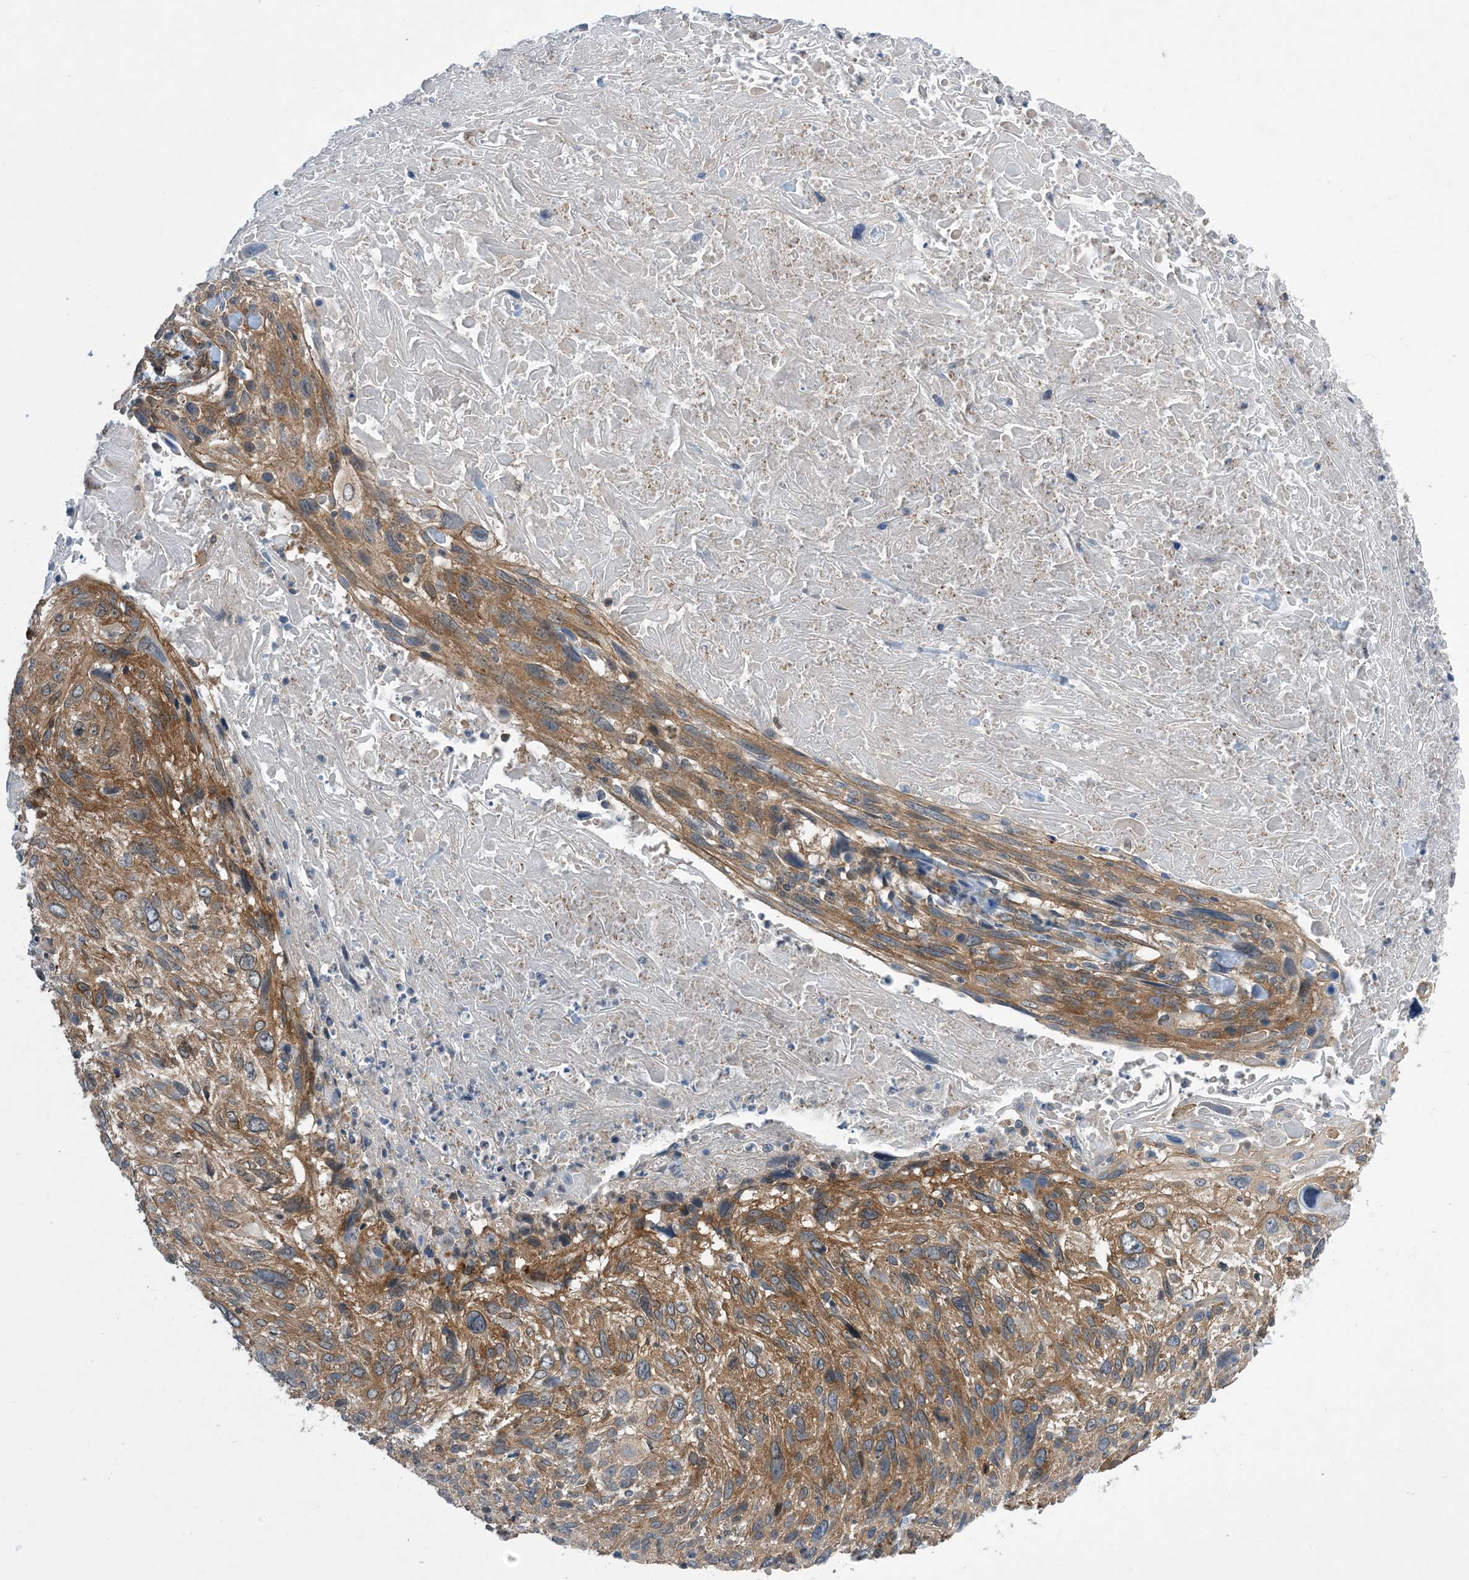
{"staining": {"intensity": "moderate", "quantity": ">75%", "location": "cytoplasmic/membranous"}, "tissue": "cervical cancer", "cell_type": "Tumor cells", "image_type": "cancer", "snomed": [{"axis": "morphology", "description": "Squamous cell carcinoma, NOS"}, {"axis": "topography", "description": "Cervix"}], "caption": "Protein expression analysis of human cervical cancer reveals moderate cytoplasmic/membranous expression in about >75% of tumor cells.", "gene": "EHBP1", "patient": {"sex": "female", "age": 51}}